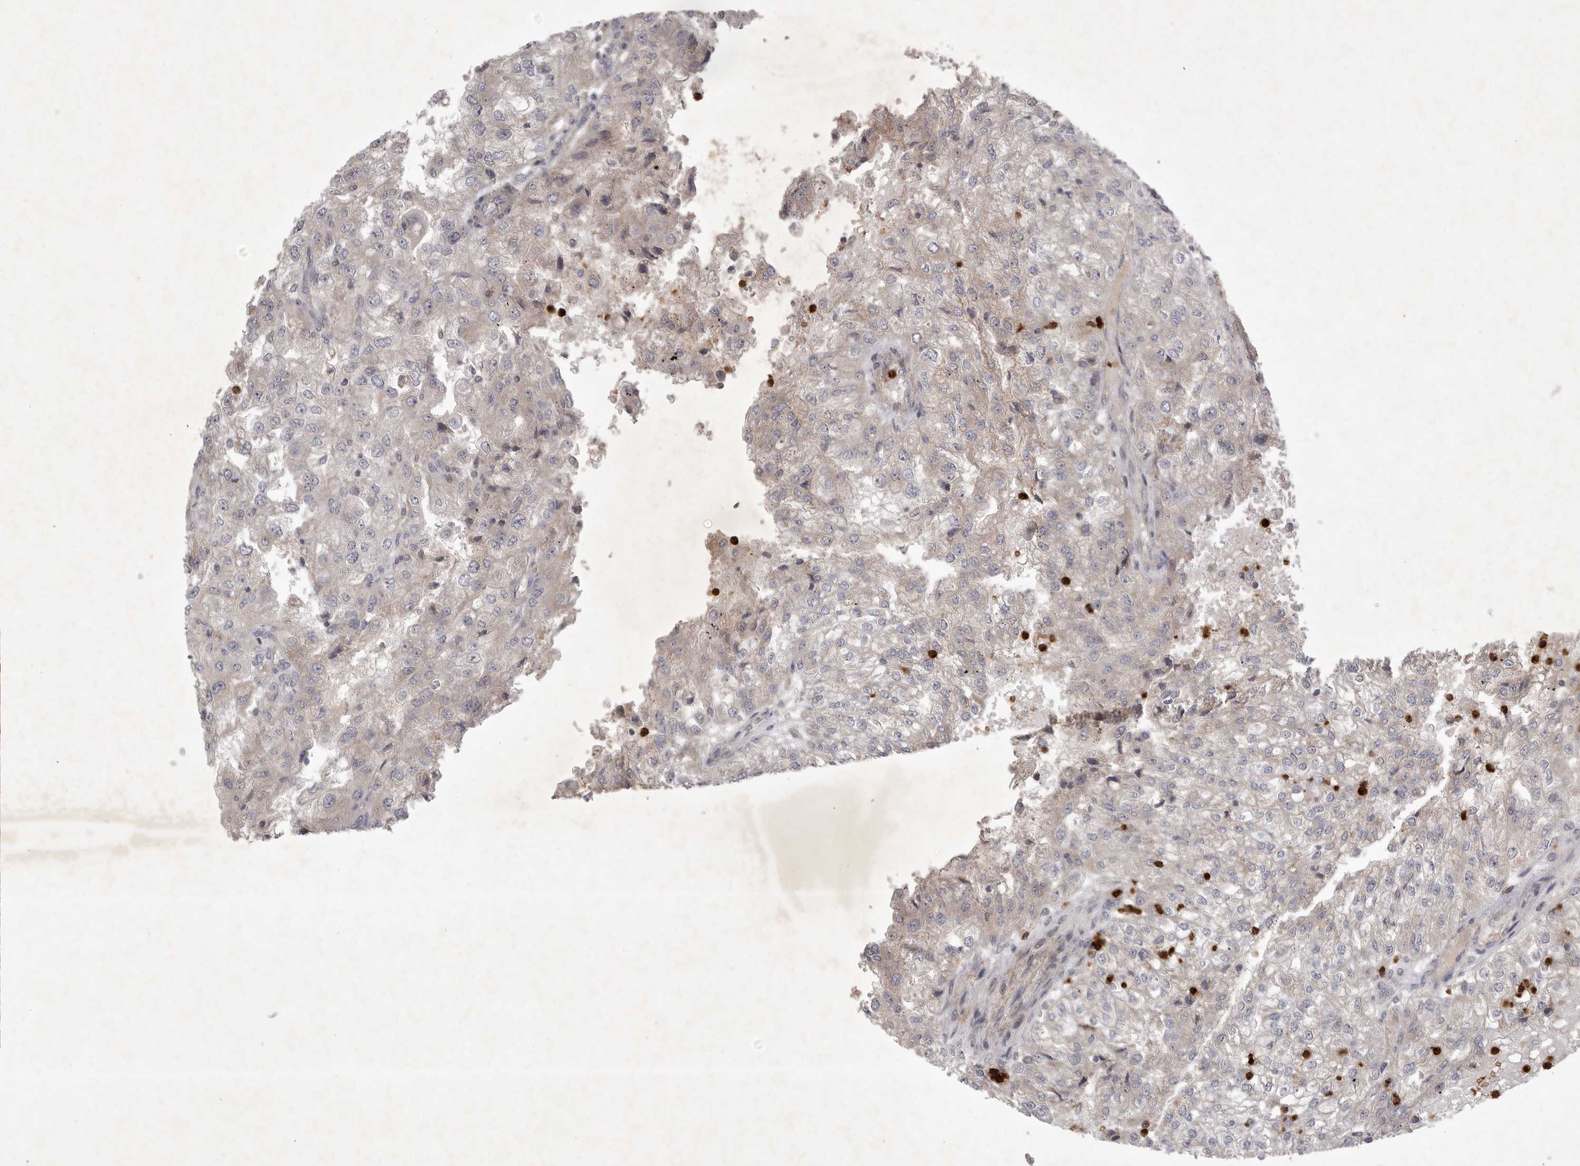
{"staining": {"intensity": "negative", "quantity": "none", "location": "none"}, "tissue": "renal cancer", "cell_type": "Tumor cells", "image_type": "cancer", "snomed": [{"axis": "morphology", "description": "Adenocarcinoma, NOS"}, {"axis": "topography", "description": "Kidney"}], "caption": "There is no significant staining in tumor cells of renal cancer. Brightfield microscopy of immunohistochemistry (IHC) stained with DAB (3,3'-diaminobenzidine) (brown) and hematoxylin (blue), captured at high magnification.", "gene": "UBE3D", "patient": {"sex": "female", "age": 54}}